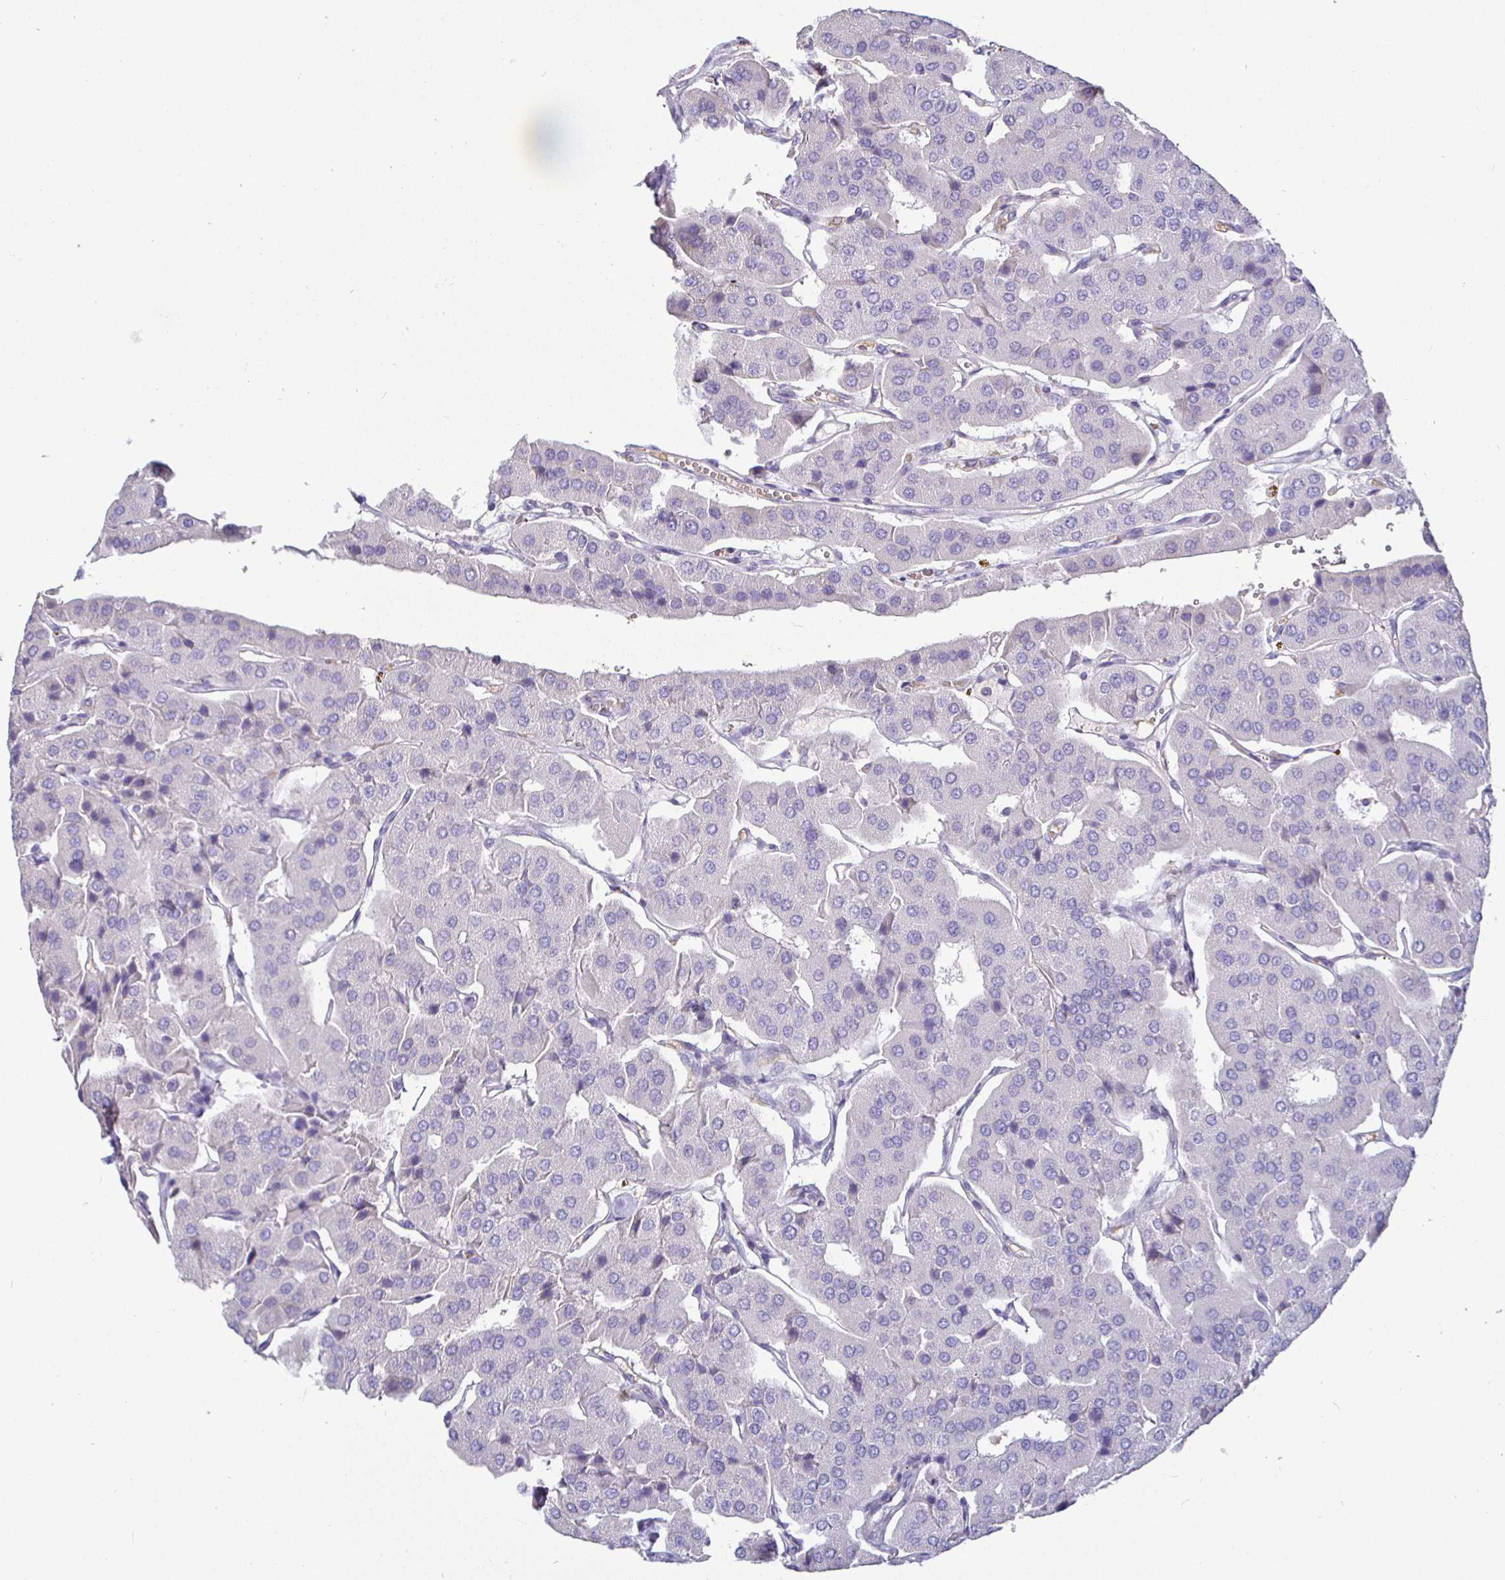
{"staining": {"intensity": "negative", "quantity": "none", "location": "none"}, "tissue": "parathyroid gland", "cell_type": "Glandular cells", "image_type": "normal", "snomed": [{"axis": "morphology", "description": "Normal tissue, NOS"}, {"axis": "morphology", "description": "Adenoma, NOS"}, {"axis": "topography", "description": "Parathyroid gland"}], "caption": "DAB (3,3'-diaminobenzidine) immunohistochemical staining of benign human parathyroid gland shows no significant expression in glandular cells. (Stains: DAB (3,3'-diaminobenzidine) immunohistochemistry with hematoxylin counter stain, Microscopy: brightfield microscopy at high magnification).", "gene": "SIRPA", "patient": {"sex": "female", "age": 86}}